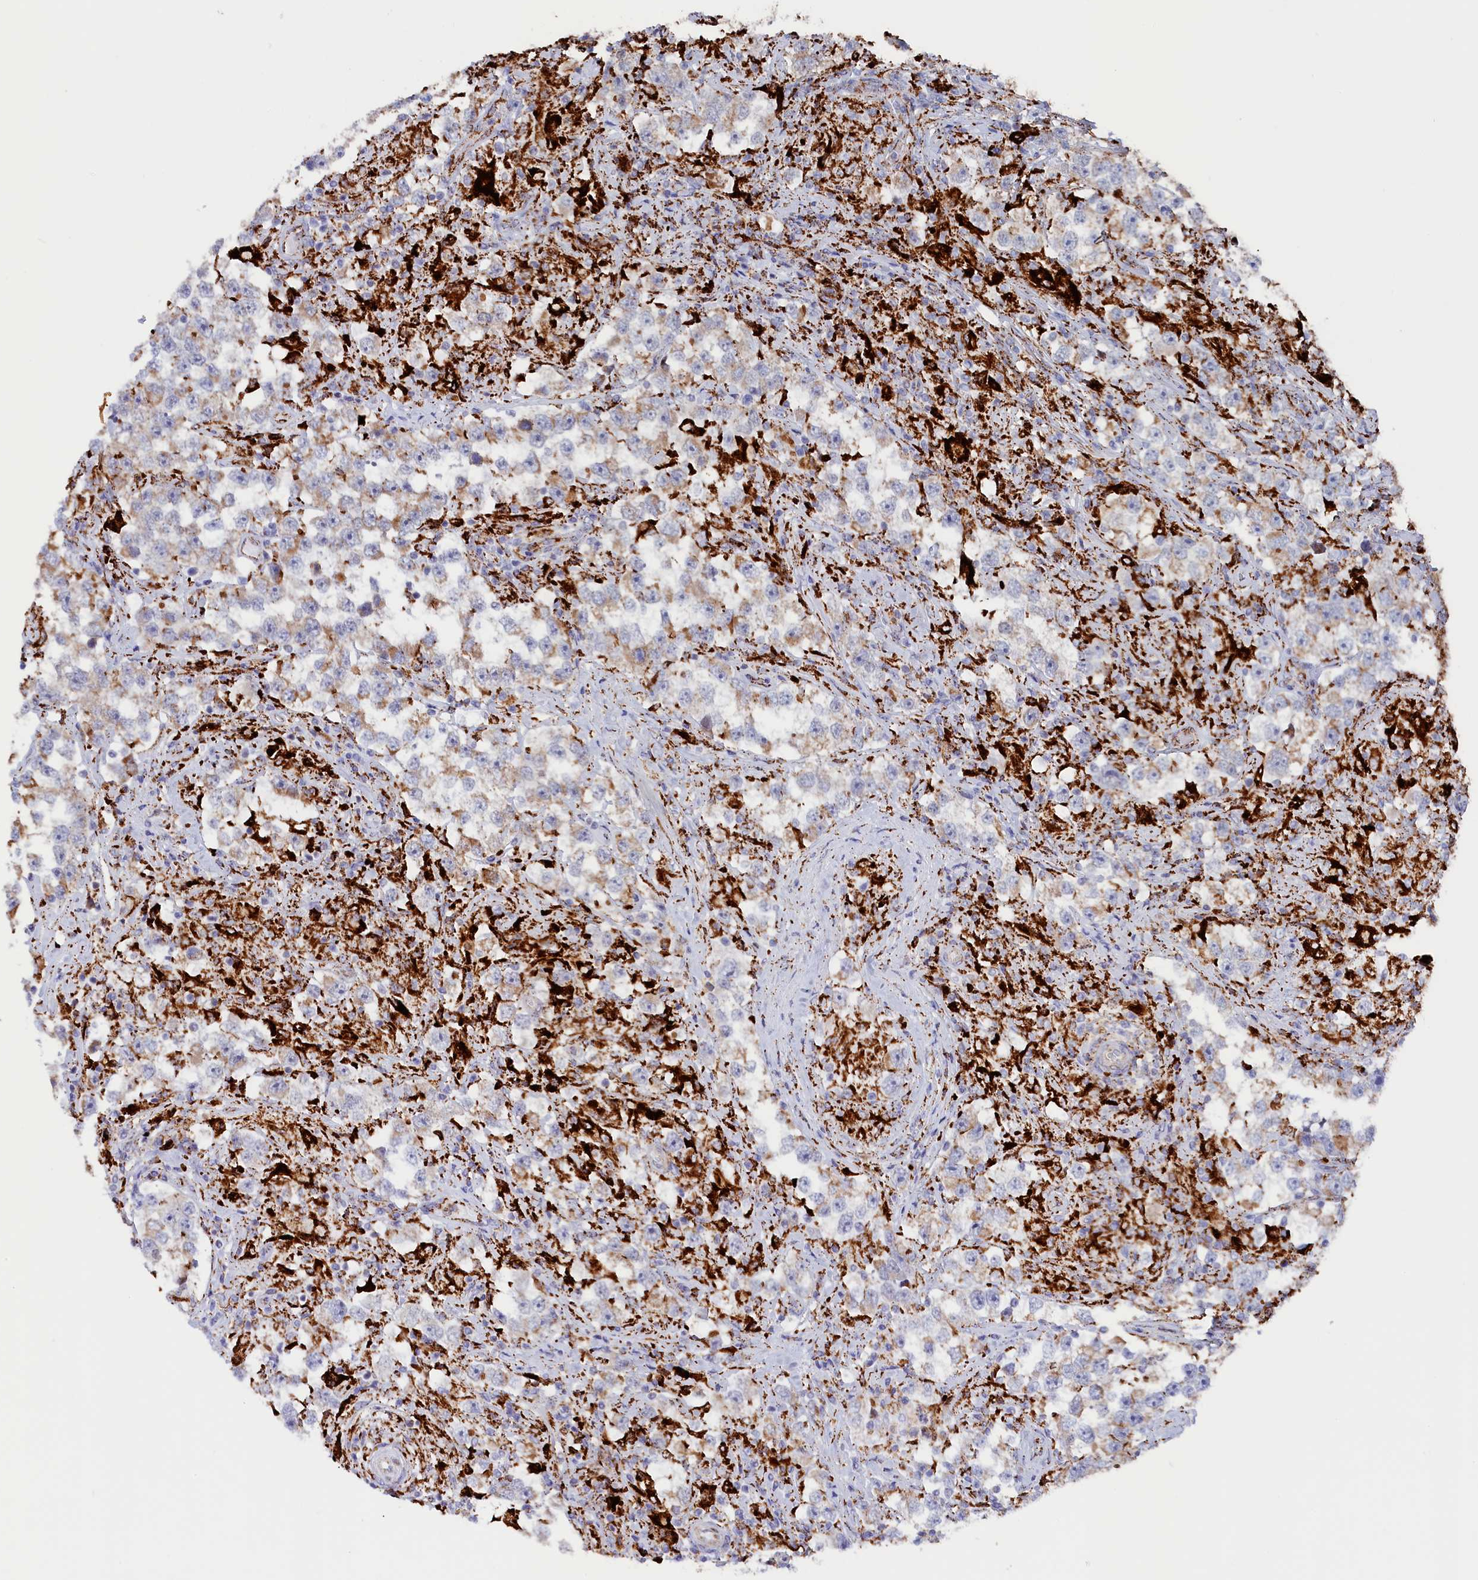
{"staining": {"intensity": "weak", "quantity": "<25%", "location": "cytoplasmic/membranous"}, "tissue": "testis cancer", "cell_type": "Tumor cells", "image_type": "cancer", "snomed": [{"axis": "morphology", "description": "Seminoma, NOS"}, {"axis": "topography", "description": "Testis"}], "caption": "High power microscopy photomicrograph of an immunohistochemistry (IHC) micrograph of testis seminoma, revealing no significant positivity in tumor cells. (DAB immunohistochemistry (IHC) visualized using brightfield microscopy, high magnification).", "gene": "AKTIP", "patient": {"sex": "male", "age": 46}}